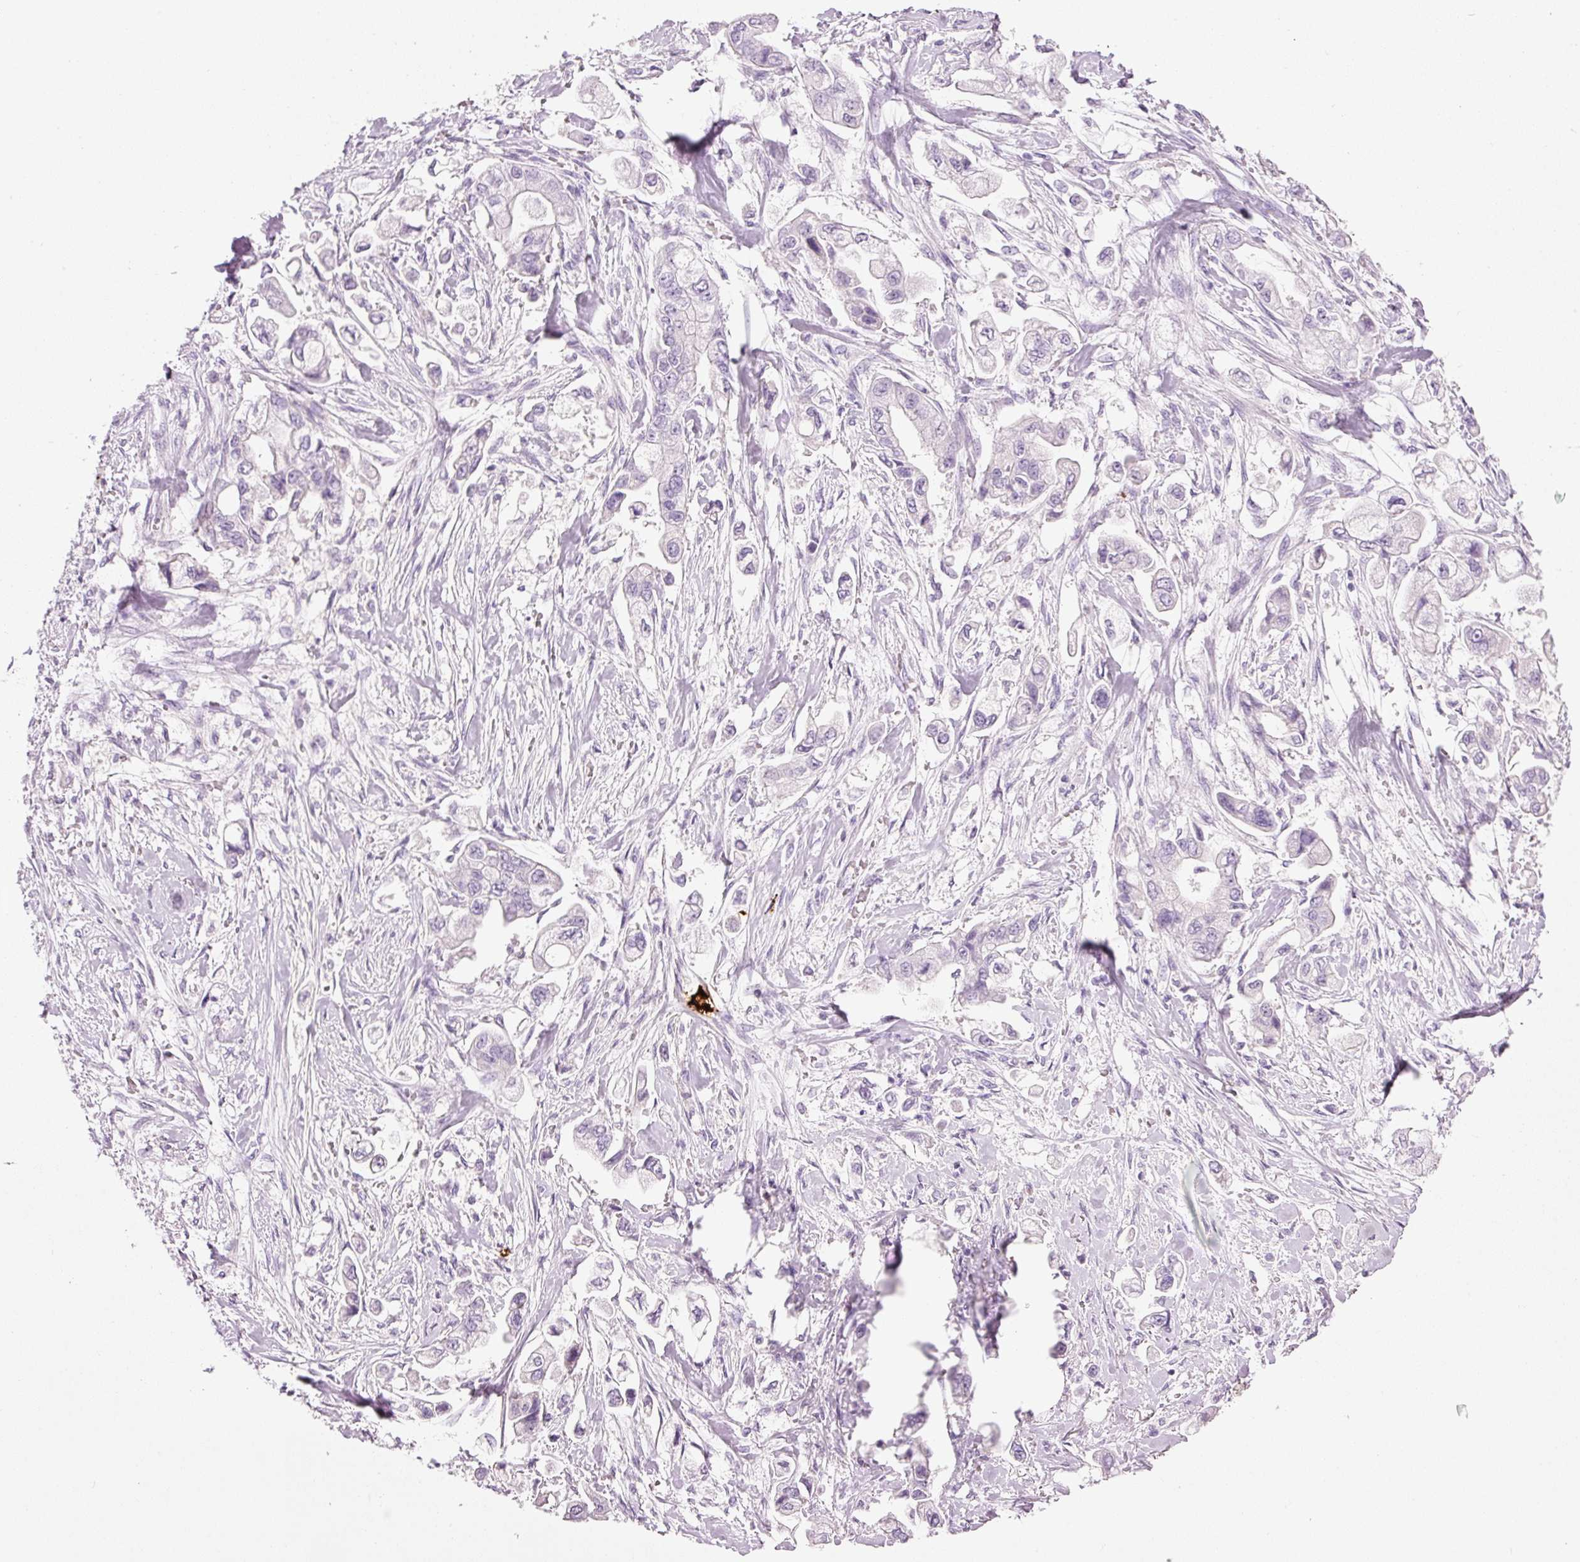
{"staining": {"intensity": "negative", "quantity": "none", "location": "none"}, "tissue": "stomach cancer", "cell_type": "Tumor cells", "image_type": "cancer", "snomed": [{"axis": "morphology", "description": "Adenocarcinoma, NOS"}, {"axis": "topography", "description": "Stomach"}], "caption": "Immunohistochemical staining of human stomach adenocarcinoma reveals no significant staining in tumor cells. The staining was performed using DAB to visualize the protein expression in brown, while the nuclei were stained in blue with hematoxylin (Magnification: 20x).", "gene": "CMA1", "patient": {"sex": "male", "age": 62}}